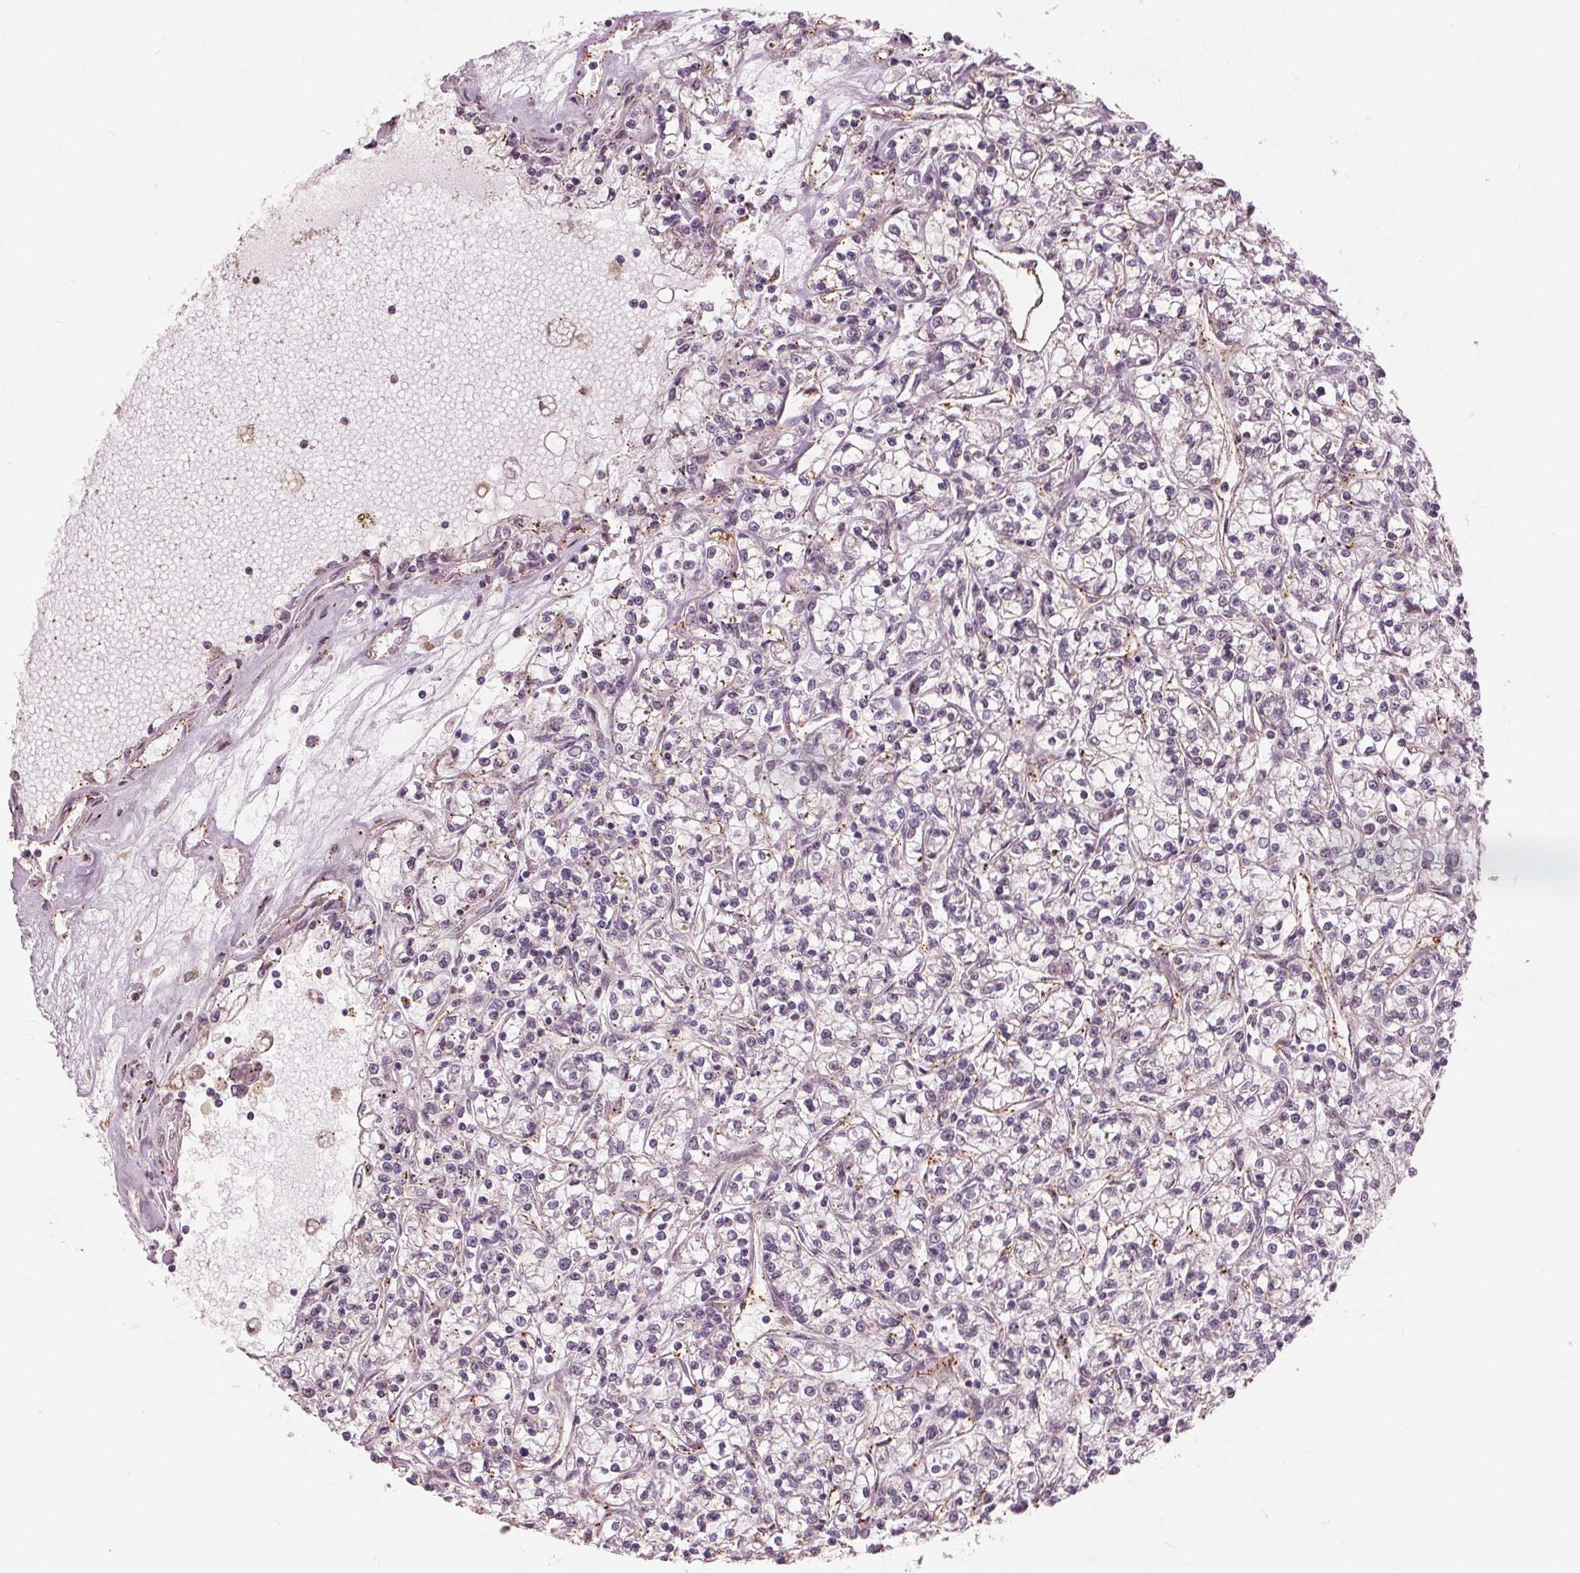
{"staining": {"intensity": "moderate", "quantity": "<25%", "location": "nuclear"}, "tissue": "renal cancer", "cell_type": "Tumor cells", "image_type": "cancer", "snomed": [{"axis": "morphology", "description": "Adenocarcinoma, NOS"}, {"axis": "topography", "description": "Kidney"}], "caption": "A brown stain shows moderate nuclear expression of a protein in renal cancer (adenocarcinoma) tumor cells.", "gene": "TXNIP", "patient": {"sex": "female", "age": 59}}